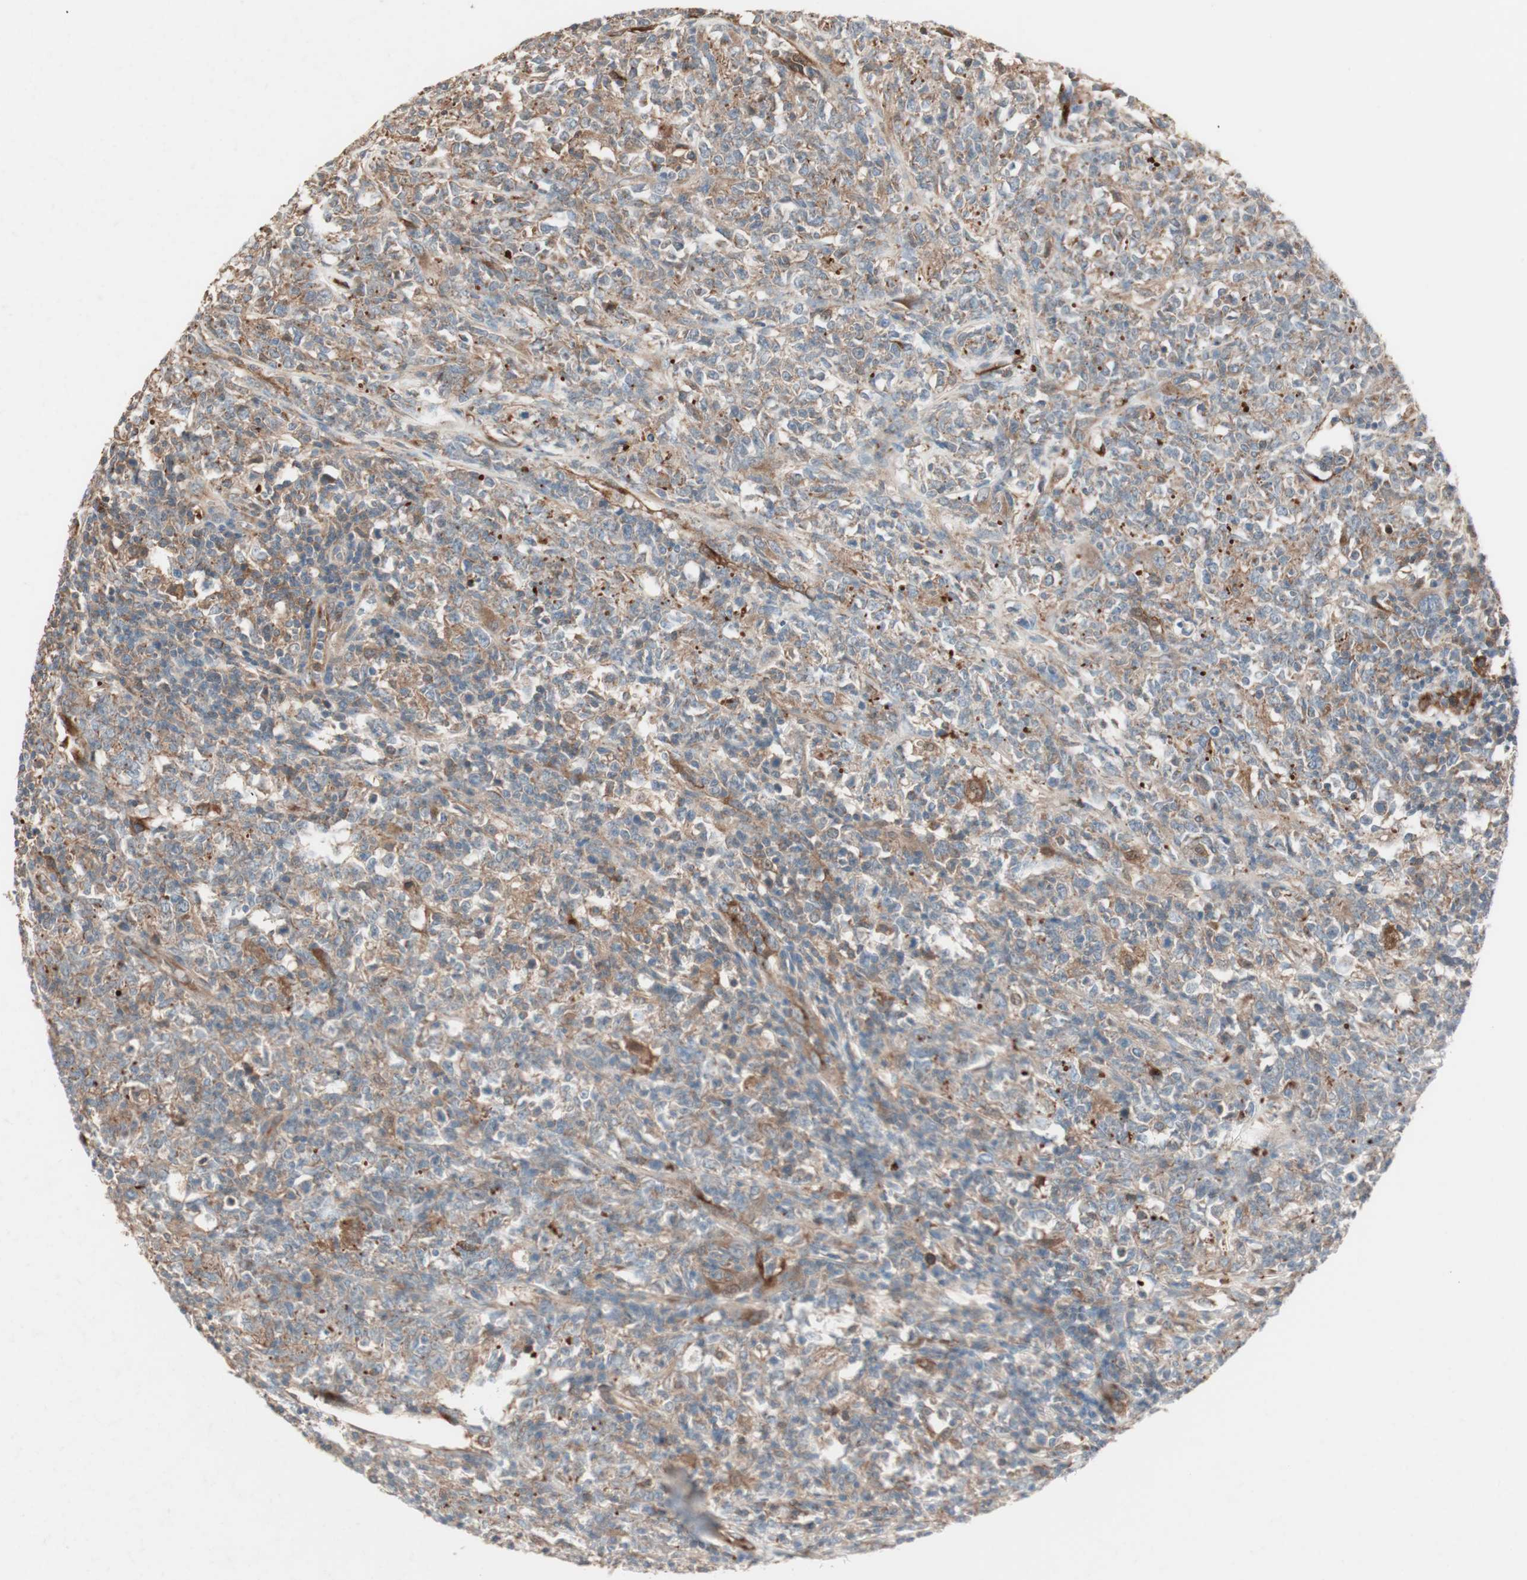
{"staining": {"intensity": "moderate", "quantity": ">75%", "location": "cytoplasmic/membranous"}, "tissue": "lymphoma", "cell_type": "Tumor cells", "image_type": "cancer", "snomed": [{"axis": "morphology", "description": "Malignant lymphoma, non-Hodgkin's type, High grade"}, {"axis": "topography", "description": "Lymph node"}], "caption": "Human lymphoma stained for a protein (brown) reveals moderate cytoplasmic/membranous positive expression in about >75% of tumor cells.", "gene": "STAB1", "patient": {"sex": "female", "age": 84}}